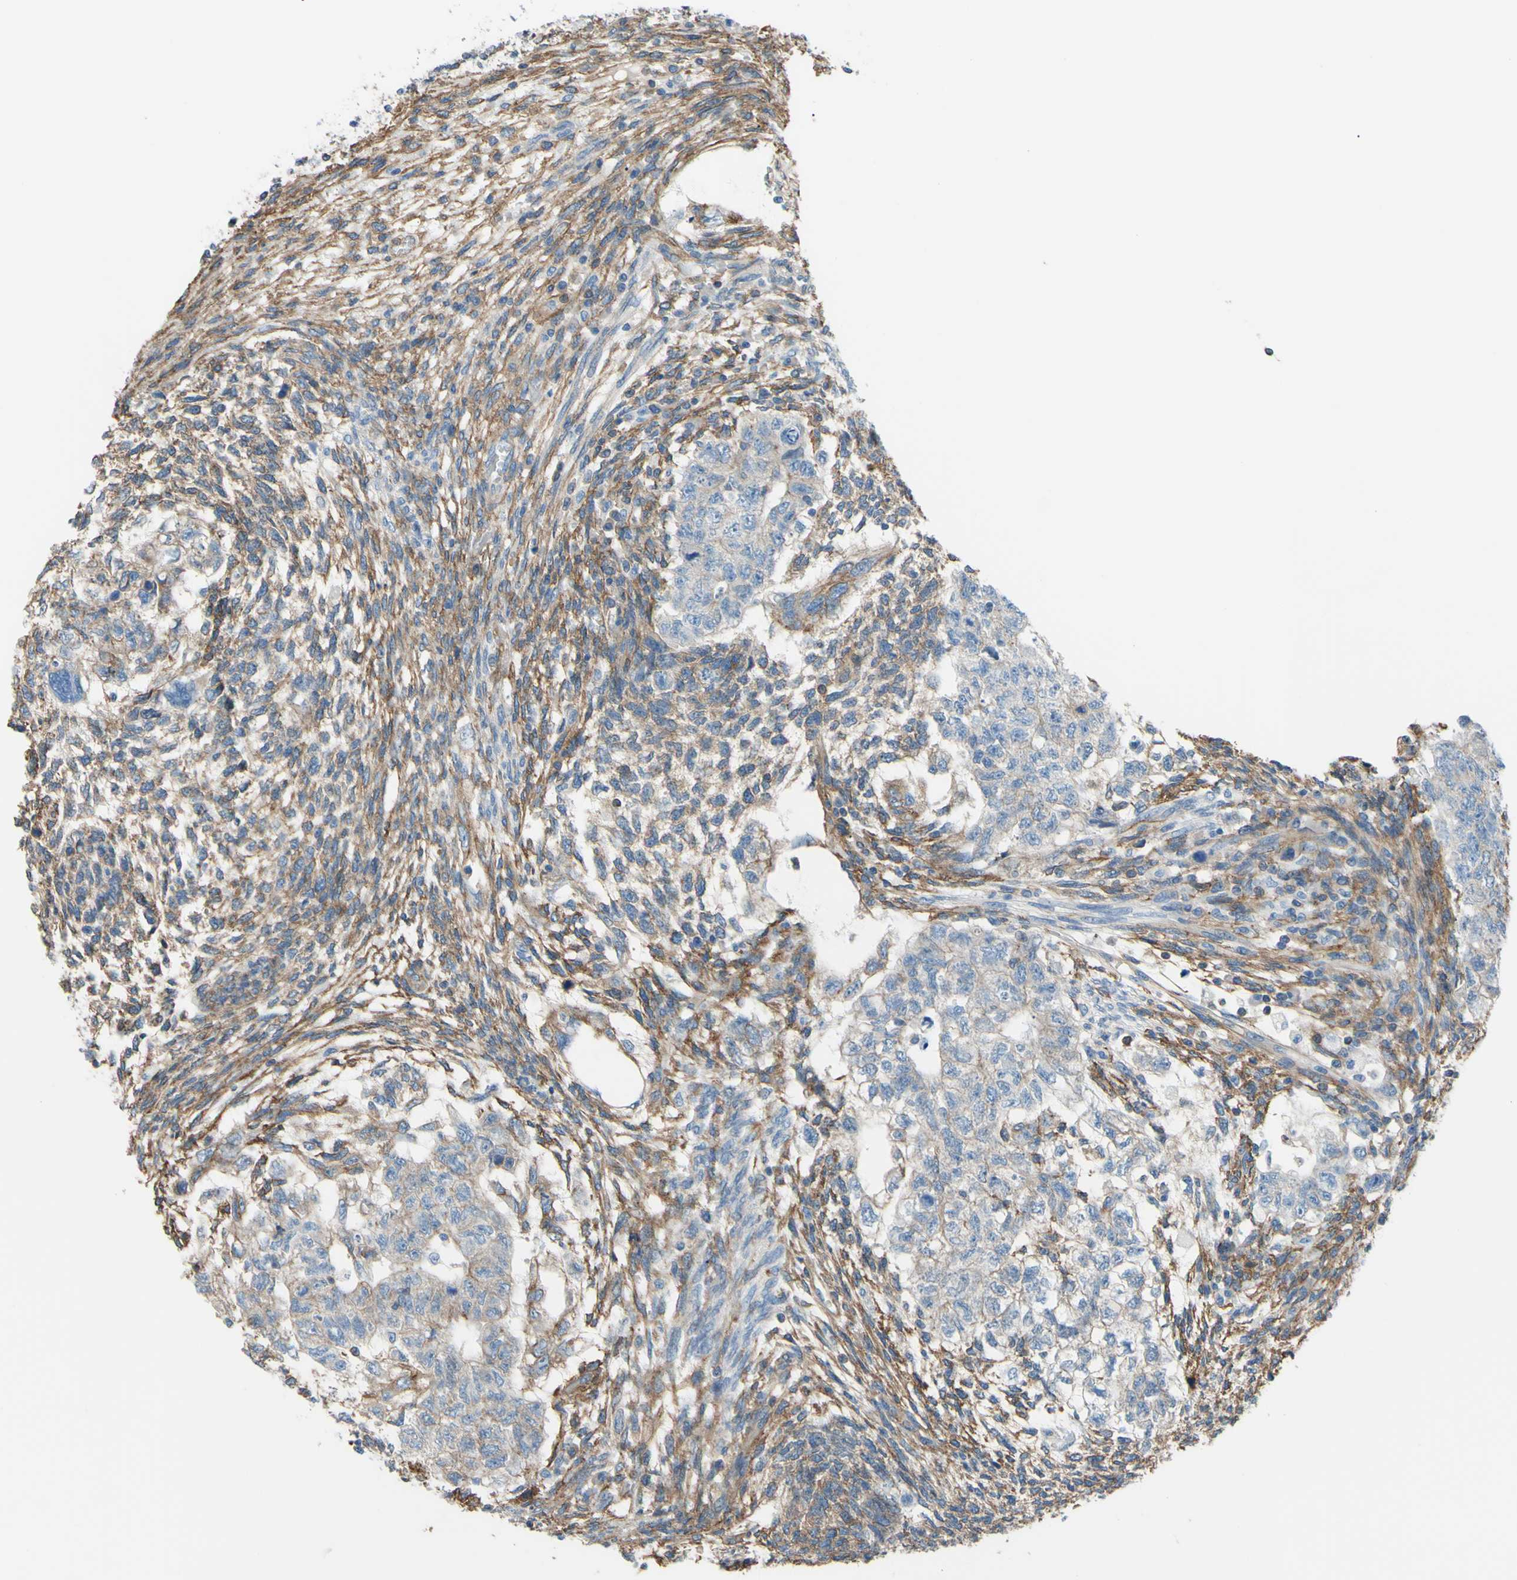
{"staining": {"intensity": "negative", "quantity": "none", "location": "none"}, "tissue": "testis cancer", "cell_type": "Tumor cells", "image_type": "cancer", "snomed": [{"axis": "morphology", "description": "Normal tissue, NOS"}, {"axis": "morphology", "description": "Carcinoma, Embryonal, NOS"}, {"axis": "topography", "description": "Testis"}], "caption": "Embryonal carcinoma (testis) was stained to show a protein in brown. There is no significant staining in tumor cells. (DAB (3,3'-diaminobenzidine) immunohistochemistry visualized using brightfield microscopy, high magnification).", "gene": "ADD1", "patient": {"sex": "male", "age": 36}}